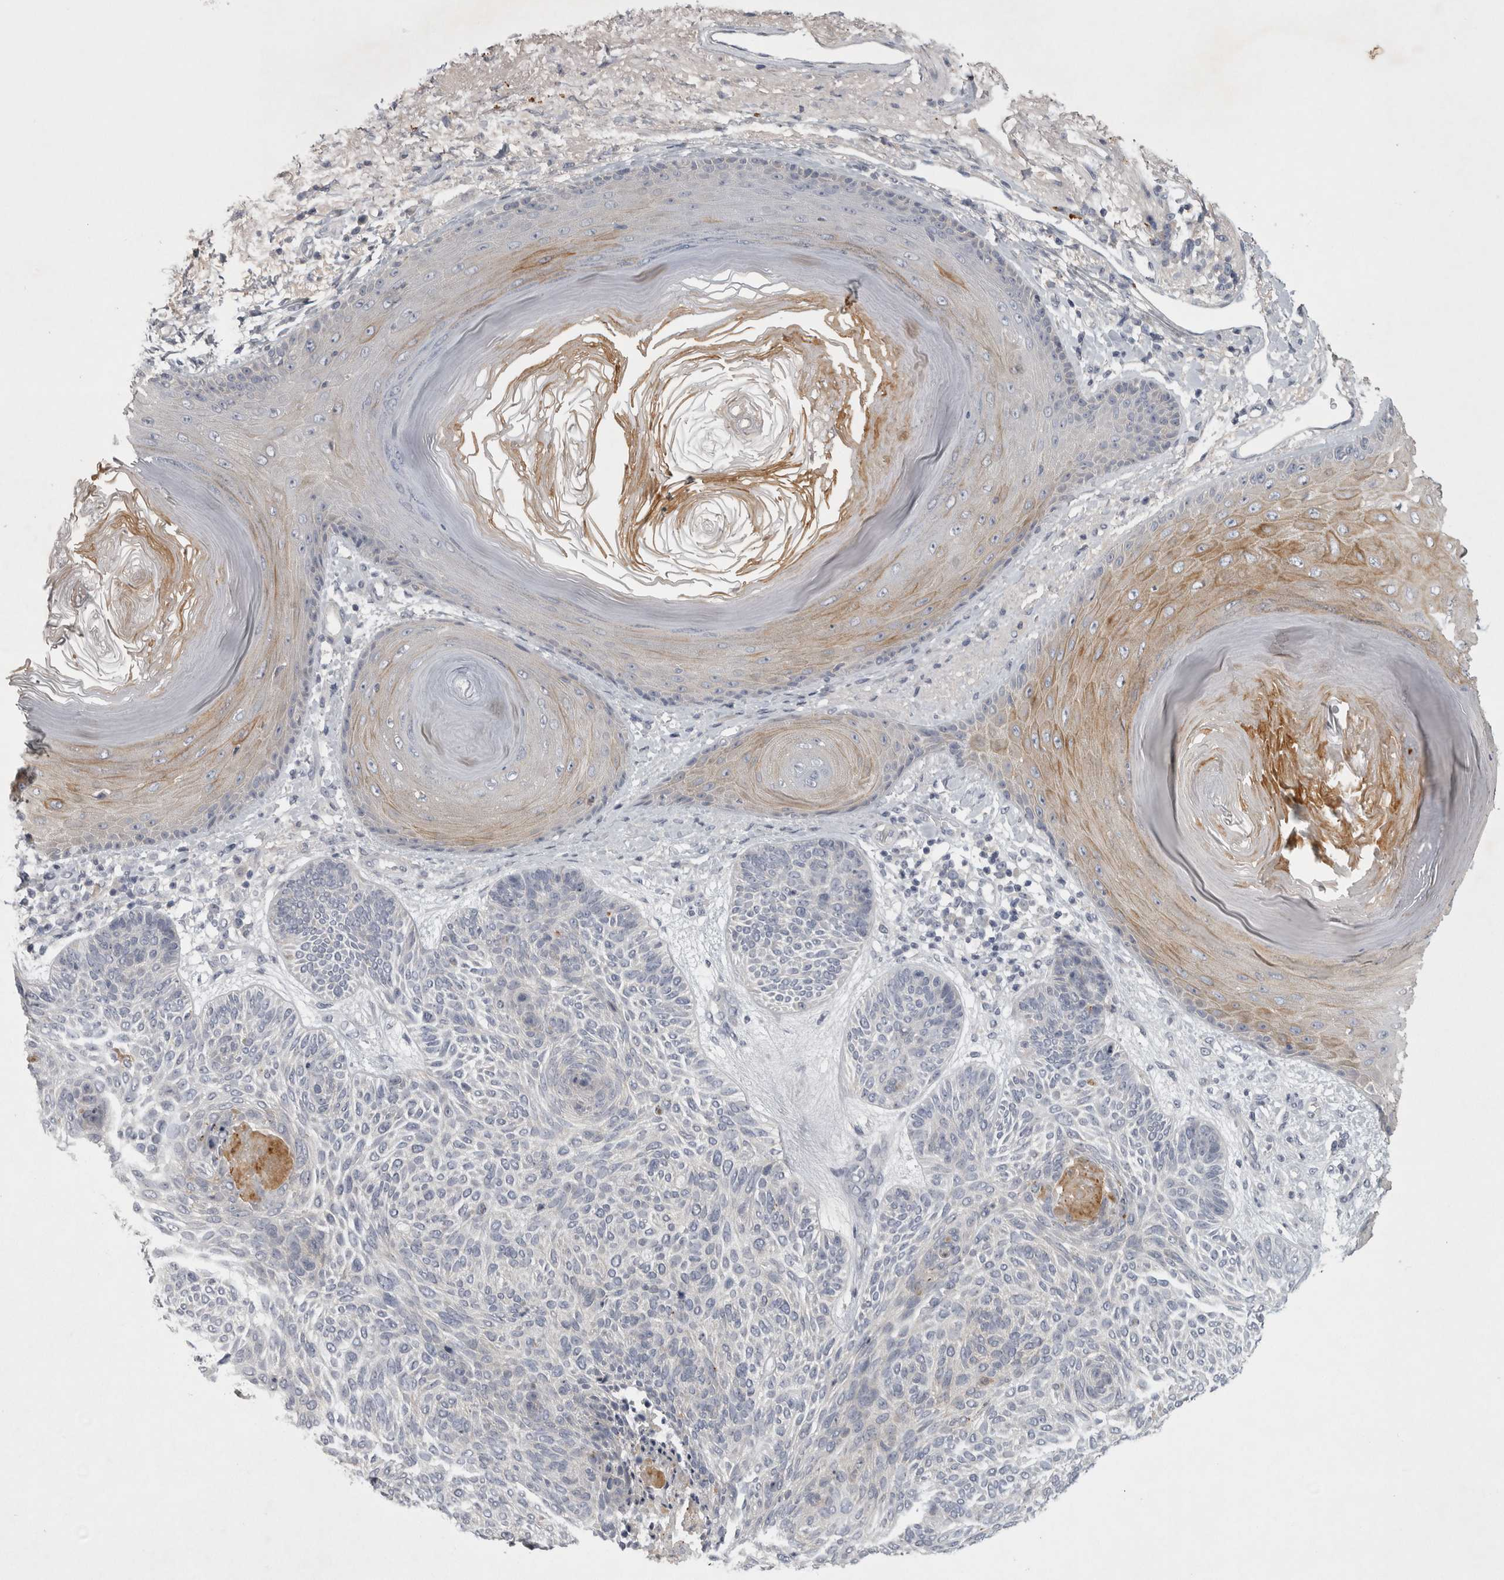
{"staining": {"intensity": "negative", "quantity": "none", "location": "none"}, "tissue": "skin cancer", "cell_type": "Tumor cells", "image_type": "cancer", "snomed": [{"axis": "morphology", "description": "Basal cell carcinoma"}, {"axis": "topography", "description": "Skin"}], "caption": "Immunohistochemistry micrograph of neoplastic tissue: skin basal cell carcinoma stained with DAB (3,3'-diaminobenzidine) reveals no significant protein staining in tumor cells.", "gene": "ENPP7", "patient": {"sex": "male", "age": 55}}